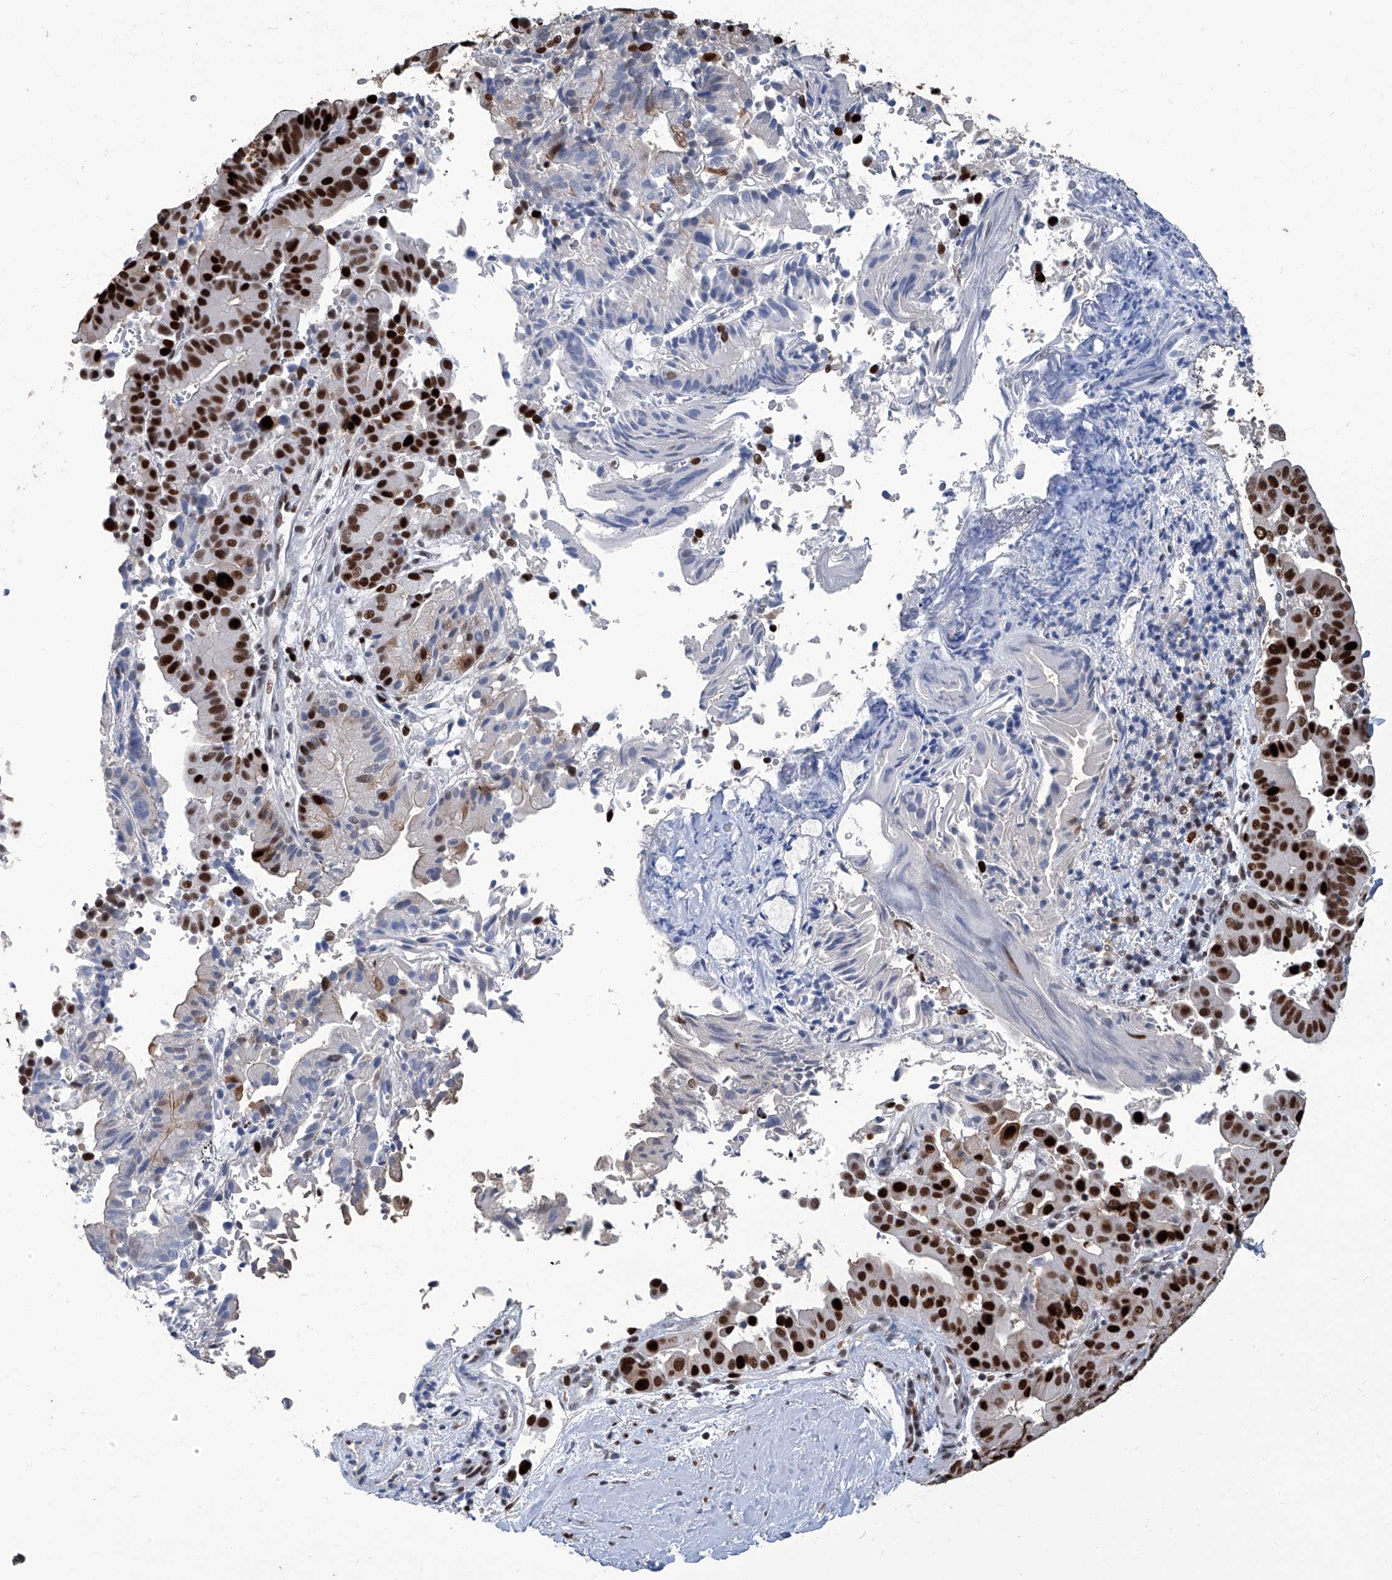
{"staining": {"intensity": "strong", "quantity": ">75%", "location": "nuclear"}, "tissue": "liver cancer", "cell_type": "Tumor cells", "image_type": "cancer", "snomed": [{"axis": "morphology", "description": "Cholangiocarcinoma"}, {"axis": "topography", "description": "Liver"}], "caption": "Immunohistochemistry (IHC) (DAB) staining of human liver cancer (cholangiocarcinoma) reveals strong nuclear protein positivity in approximately >75% of tumor cells.", "gene": "PCNA", "patient": {"sex": "female", "age": 75}}